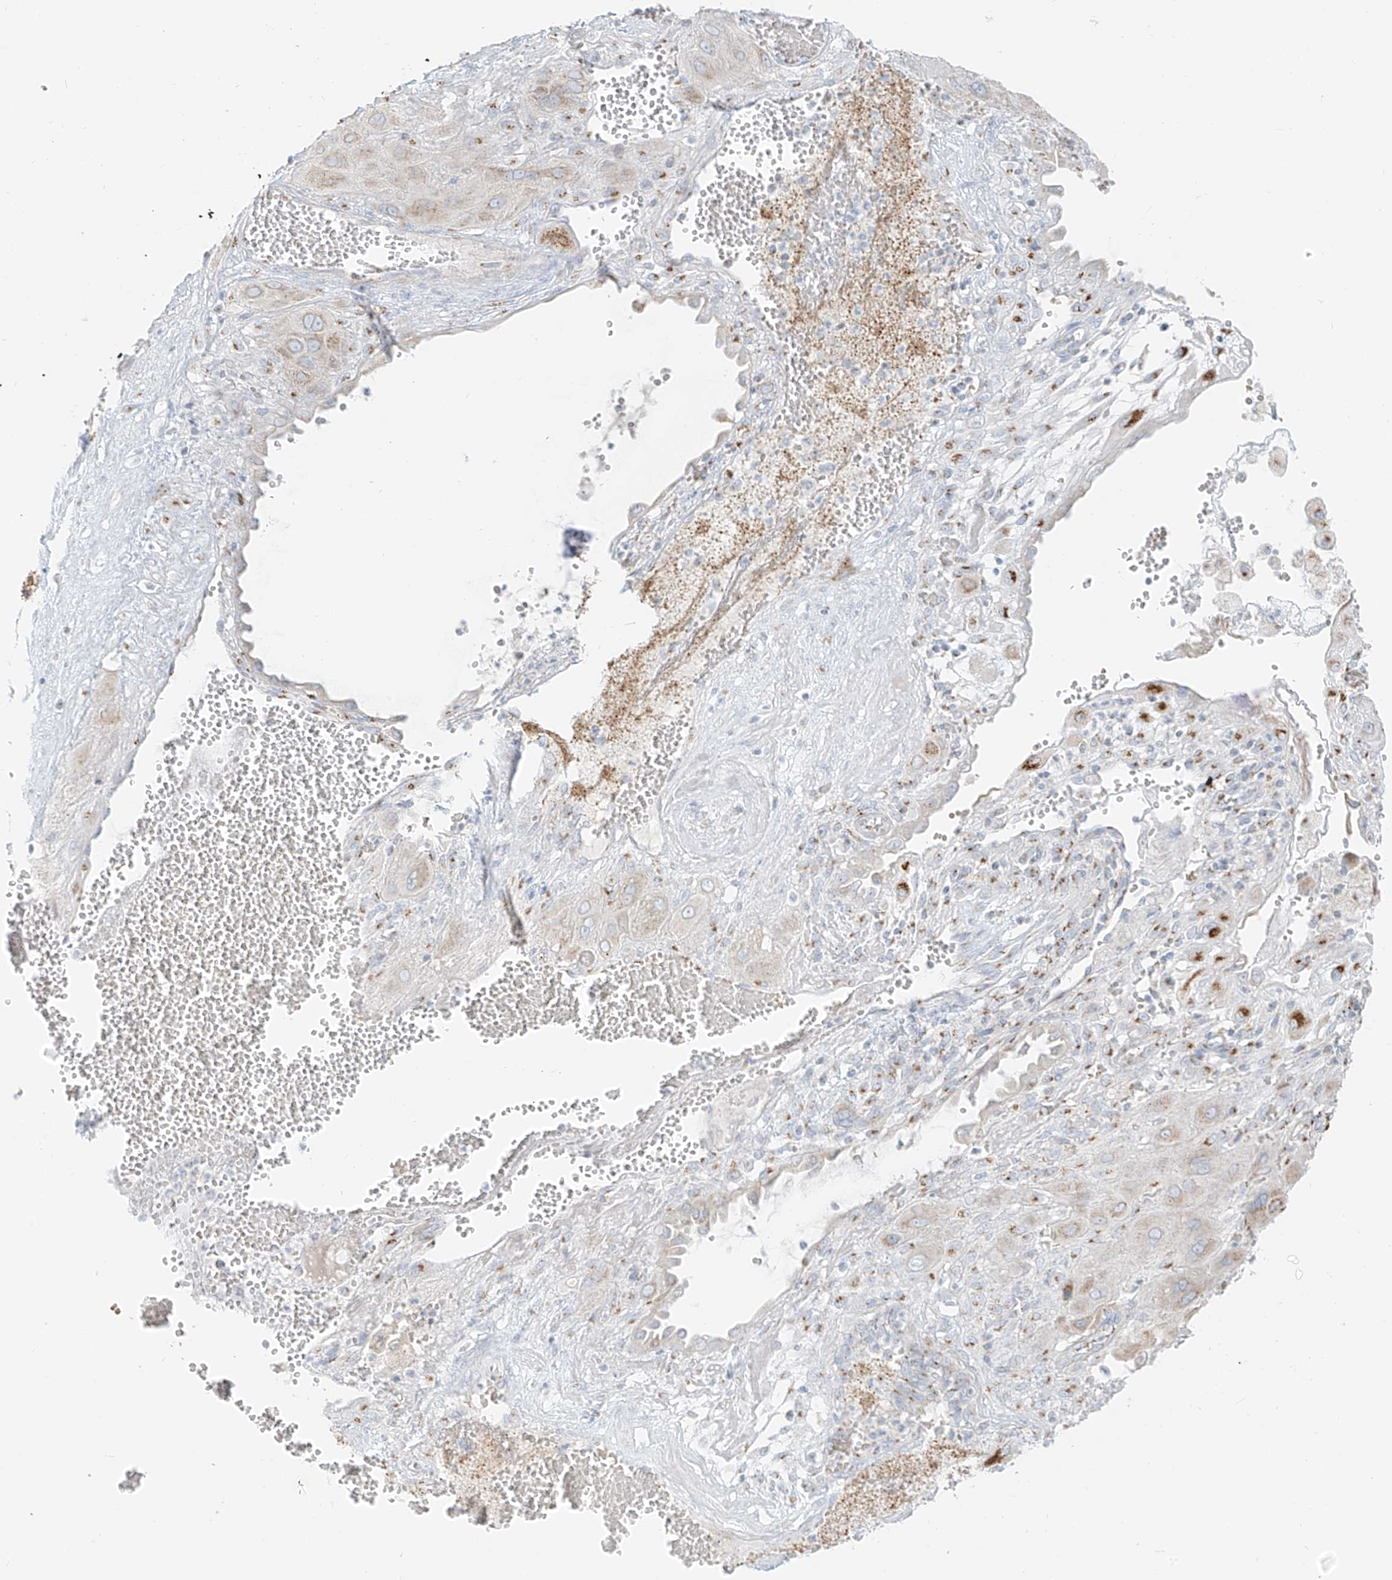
{"staining": {"intensity": "weak", "quantity": "<25%", "location": "cytoplasmic/membranous"}, "tissue": "cervical cancer", "cell_type": "Tumor cells", "image_type": "cancer", "snomed": [{"axis": "morphology", "description": "Squamous cell carcinoma, NOS"}, {"axis": "topography", "description": "Cervix"}], "caption": "Immunohistochemical staining of squamous cell carcinoma (cervical) exhibits no significant positivity in tumor cells. (DAB (3,3'-diaminobenzidine) immunohistochemistry (IHC) with hematoxylin counter stain).", "gene": "TMEM87B", "patient": {"sex": "female", "age": 34}}